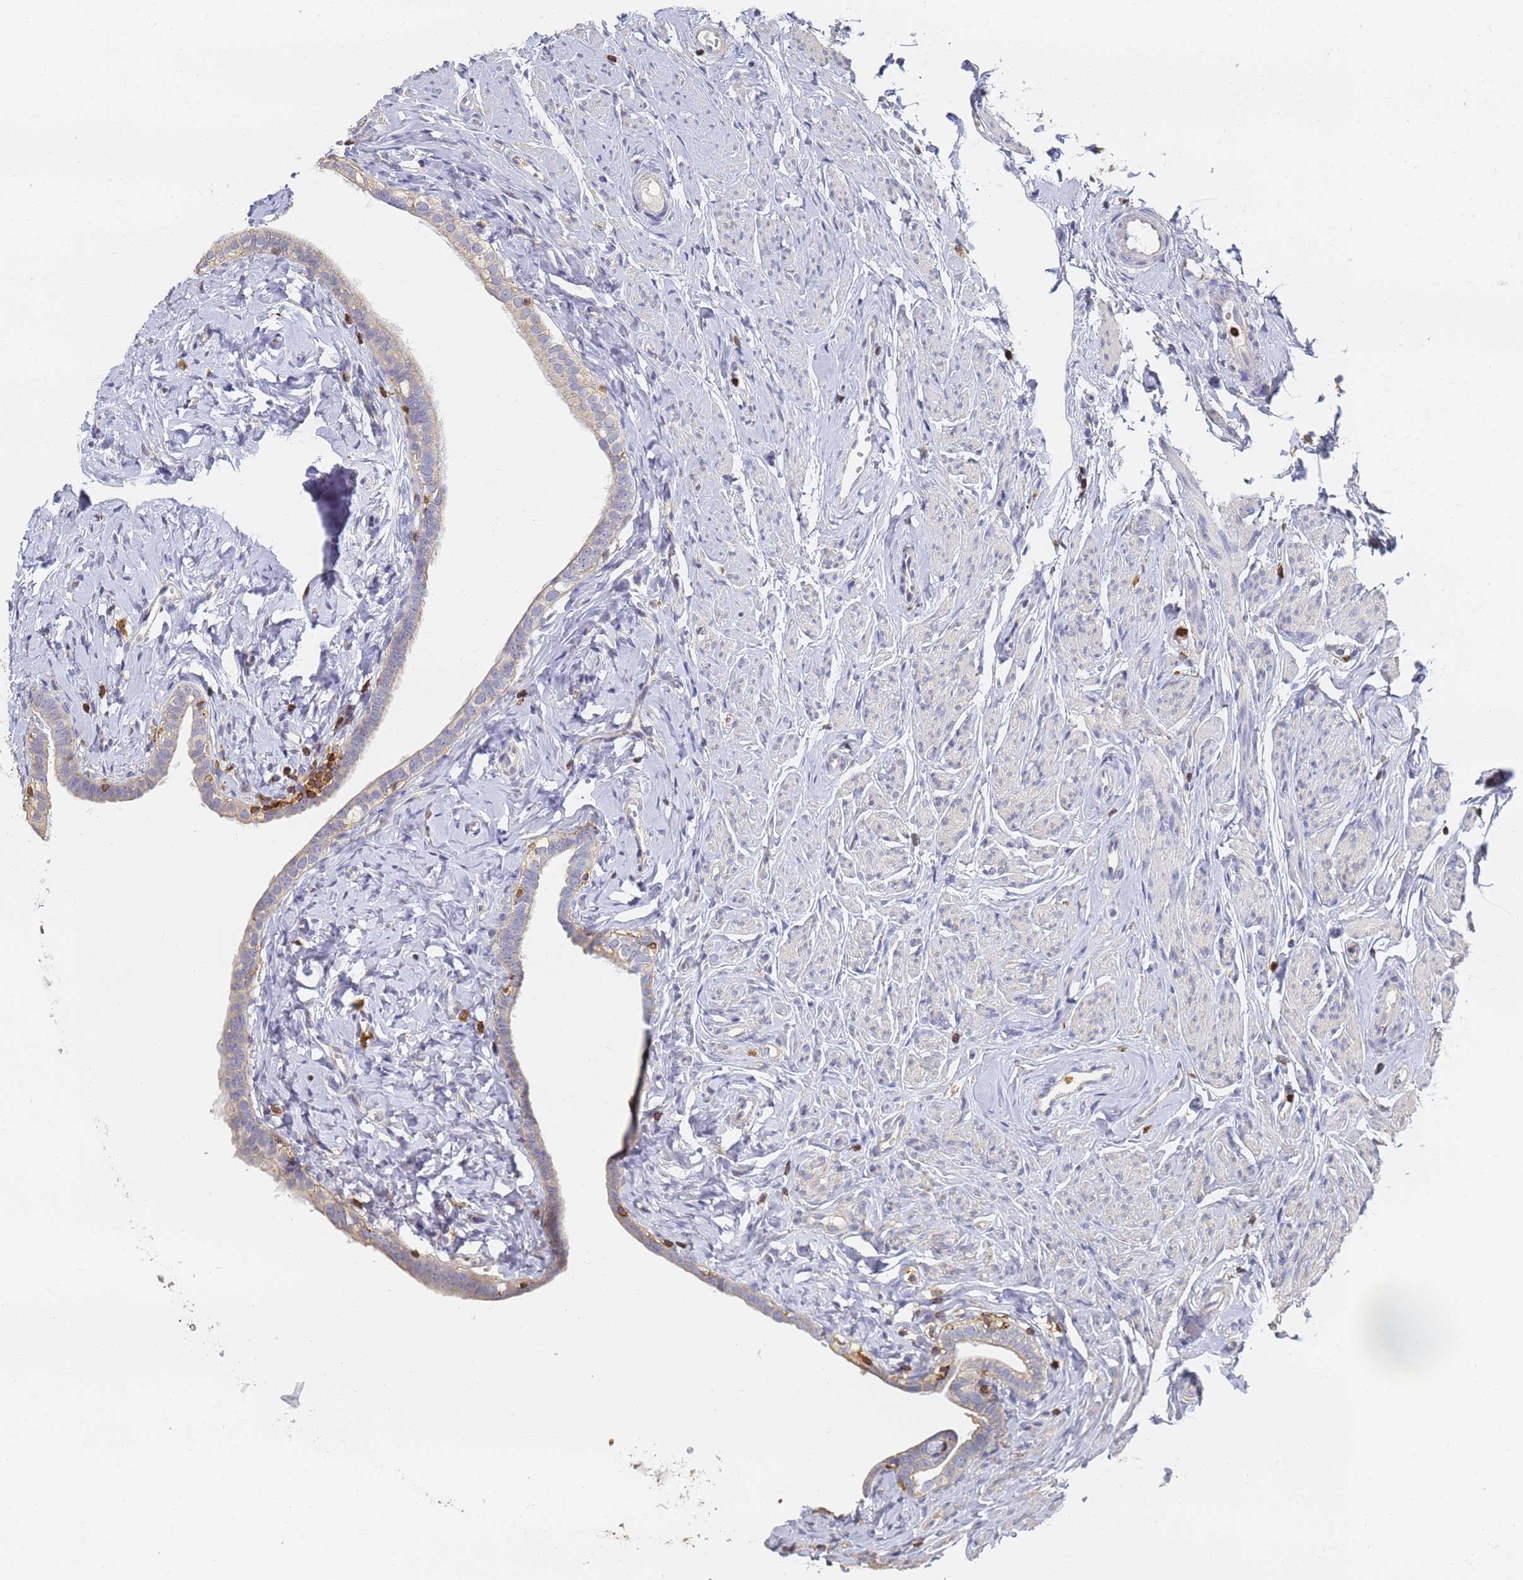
{"staining": {"intensity": "negative", "quantity": "none", "location": "none"}, "tissue": "fallopian tube", "cell_type": "Glandular cells", "image_type": "normal", "snomed": [{"axis": "morphology", "description": "Normal tissue, NOS"}, {"axis": "topography", "description": "Fallopian tube"}], "caption": "Immunohistochemical staining of benign human fallopian tube exhibits no significant positivity in glandular cells.", "gene": "BIN2", "patient": {"sex": "female", "age": 66}}